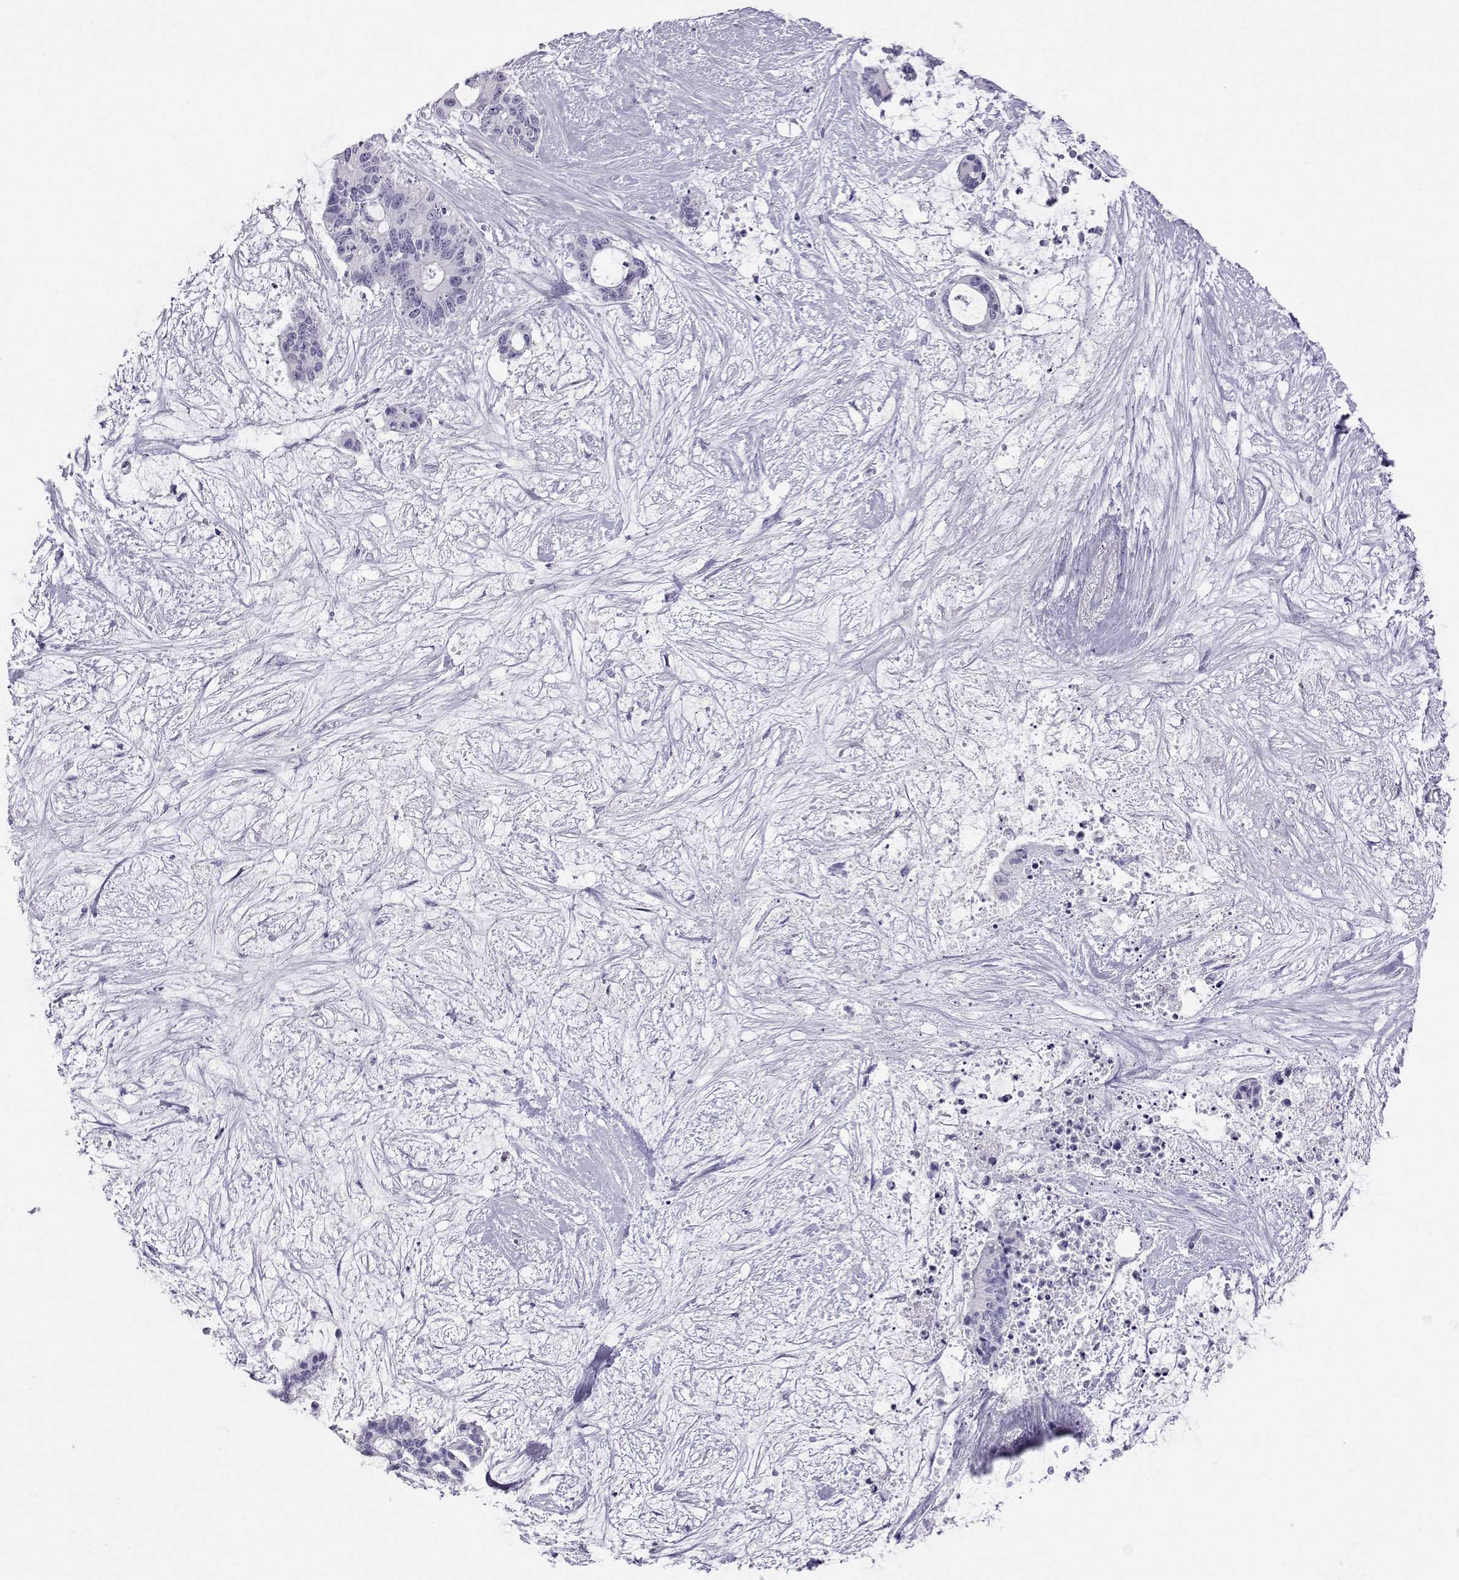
{"staining": {"intensity": "negative", "quantity": "none", "location": "none"}, "tissue": "liver cancer", "cell_type": "Tumor cells", "image_type": "cancer", "snomed": [{"axis": "morphology", "description": "Normal tissue, NOS"}, {"axis": "morphology", "description": "Cholangiocarcinoma"}, {"axis": "topography", "description": "Liver"}, {"axis": "topography", "description": "Peripheral nerve tissue"}], "caption": "High magnification brightfield microscopy of liver cancer (cholangiocarcinoma) stained with DAB (3,3'-diaminobenzidine) (brown) and counterstained with hematoxylin (blue): tumor cells show no significant expression. (Stains: DAB immunohistochemistry (IHC) with hematoxylin counter stain, Microscopy: brightfield microscopy at high magnification).", "gene": "PLIN4", "patient": {"sex": "female", "age": 73}}